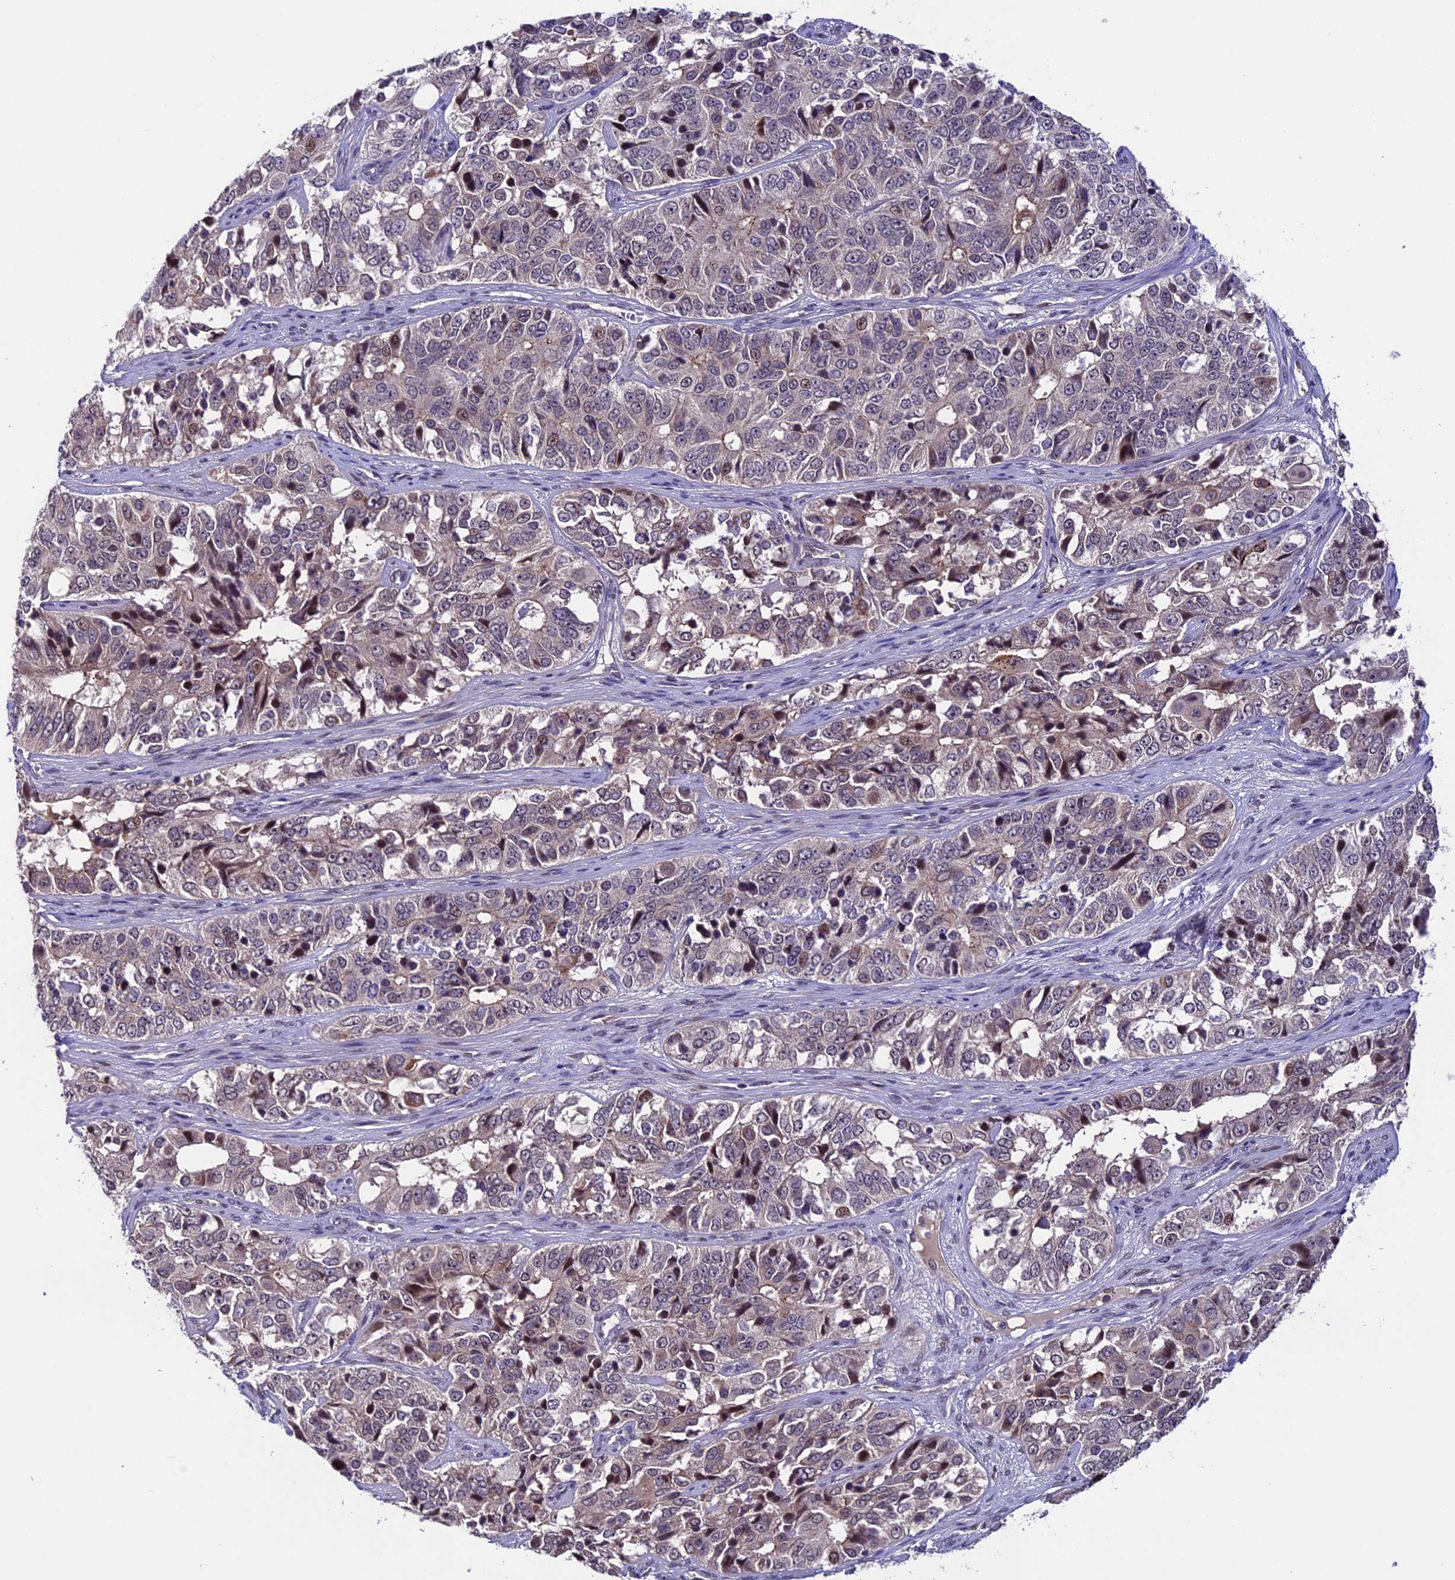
{"staining": {"intensity": "weak", "quantity": "<25%", "location": "cytoplasmic/membranous"}, "tissue": "ovarian cancer", "cell_type": "Tumor cells", "image_type": "cancer", "snomed": [{"axis": "morphology", "description": "Carcinoma, endometroid"}, {"axis": "topography", "description": "Ovary"}], "caption": "Micrograph shows no significant protein expression in tumor cells of ovarian cancer (endometroid carcinoma).", "gene": "SIPA1L3", "patient": {"sex": "female", "age": 51}}